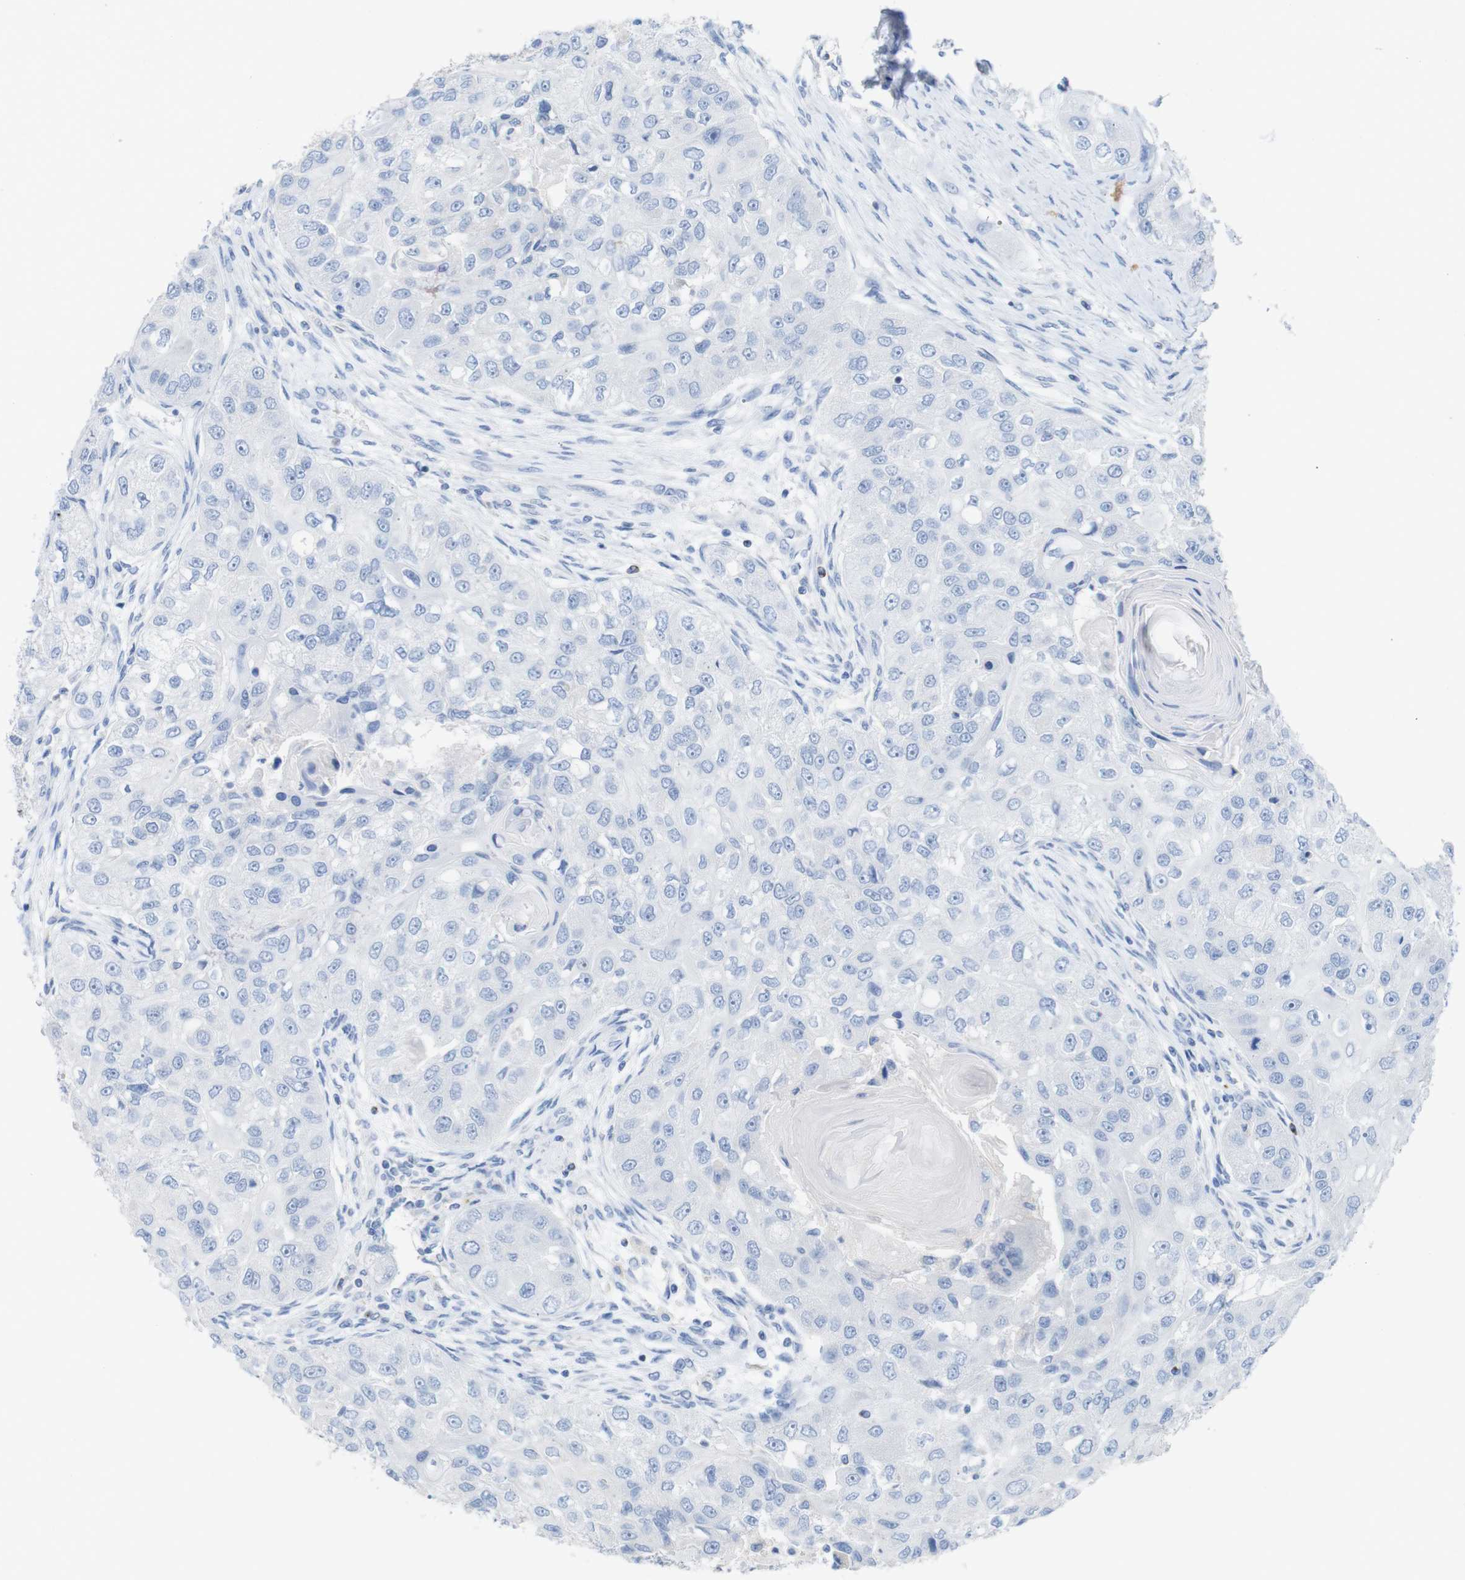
{"staining": {"intensity": "negative", "quantity": "none", "location": "none"}, "tissue": "head and neck cancer", "cell_type": "Tumor cells", "image_type": "cancer", "snomed": [{"axis": "morphology", "description": "Normal tissue, NOS"}, {"axis": "morphology", "description": "Squamous cell carcinoma, NOS"}, {"axis": "topography", "description": "Skeletal muscle"}, {"axis": "topography", "description": "Head-Neck"}], "caption": "Immunohistochemical staining of head and neck cancer demonstrates no significant staining in tumor cells.", "gene": "LAG3", "patient": {"sex": "male", "age": 51}}